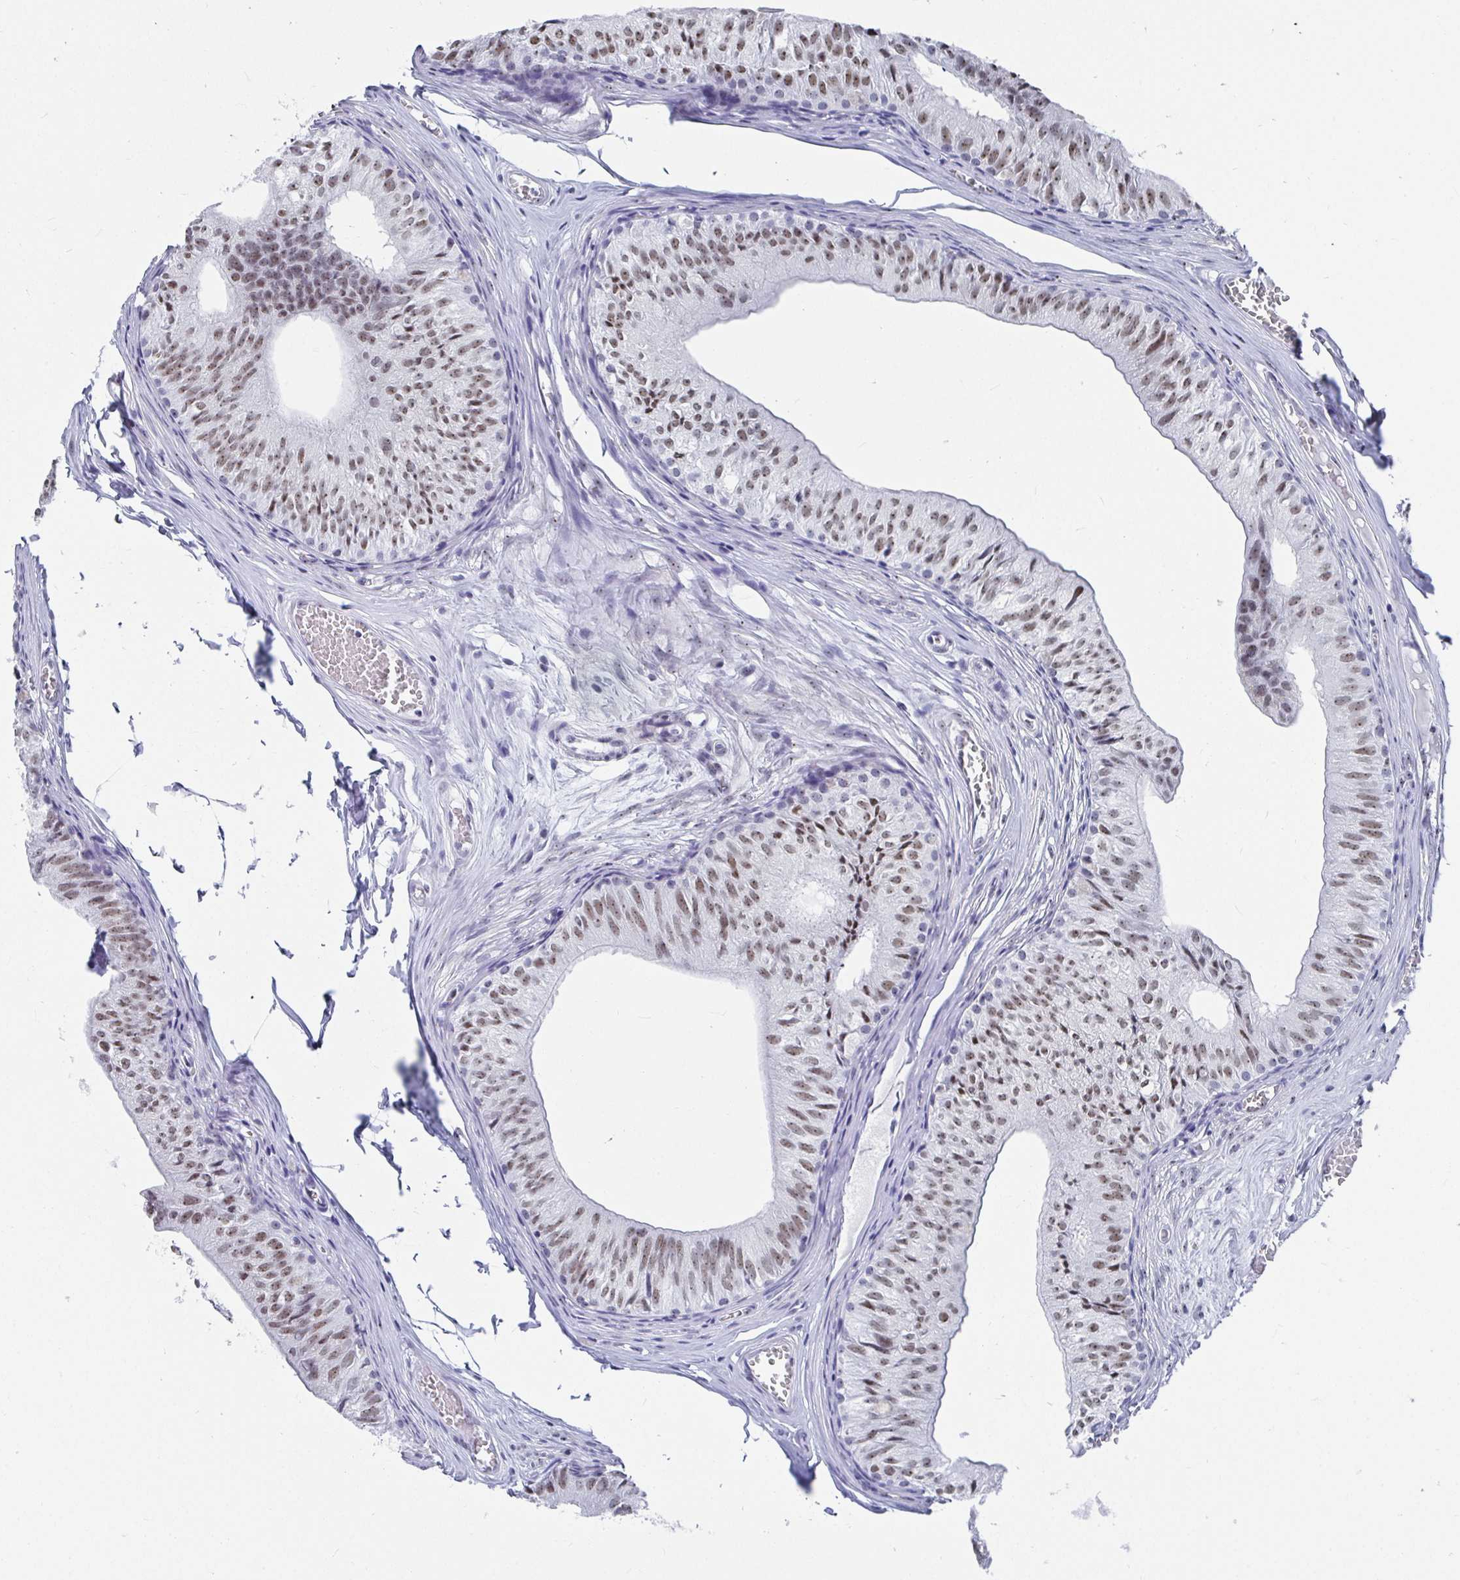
{"staining": {"intensity": "moderate", "quantity": ">75%", "location": "nuclear"}, "tissue": "epididymis", "cell_type": "Glandular cells", "image_type": "normal", "snomed": [{"axis": "morphology", "description": "Normal tissue, NOS"}, {"axis": "topography", "description": "Epididymis"}], "caption": "Protein staining by immunohistochemistry (IHC) shows moderate nuclear positivity in about >75% of glandular cells in normal epididymis. The protein is shown in brown color, while the nuclei are stained blue.", "gene": "SIRT7", "patient": {"sex": "male", "age": 25}}